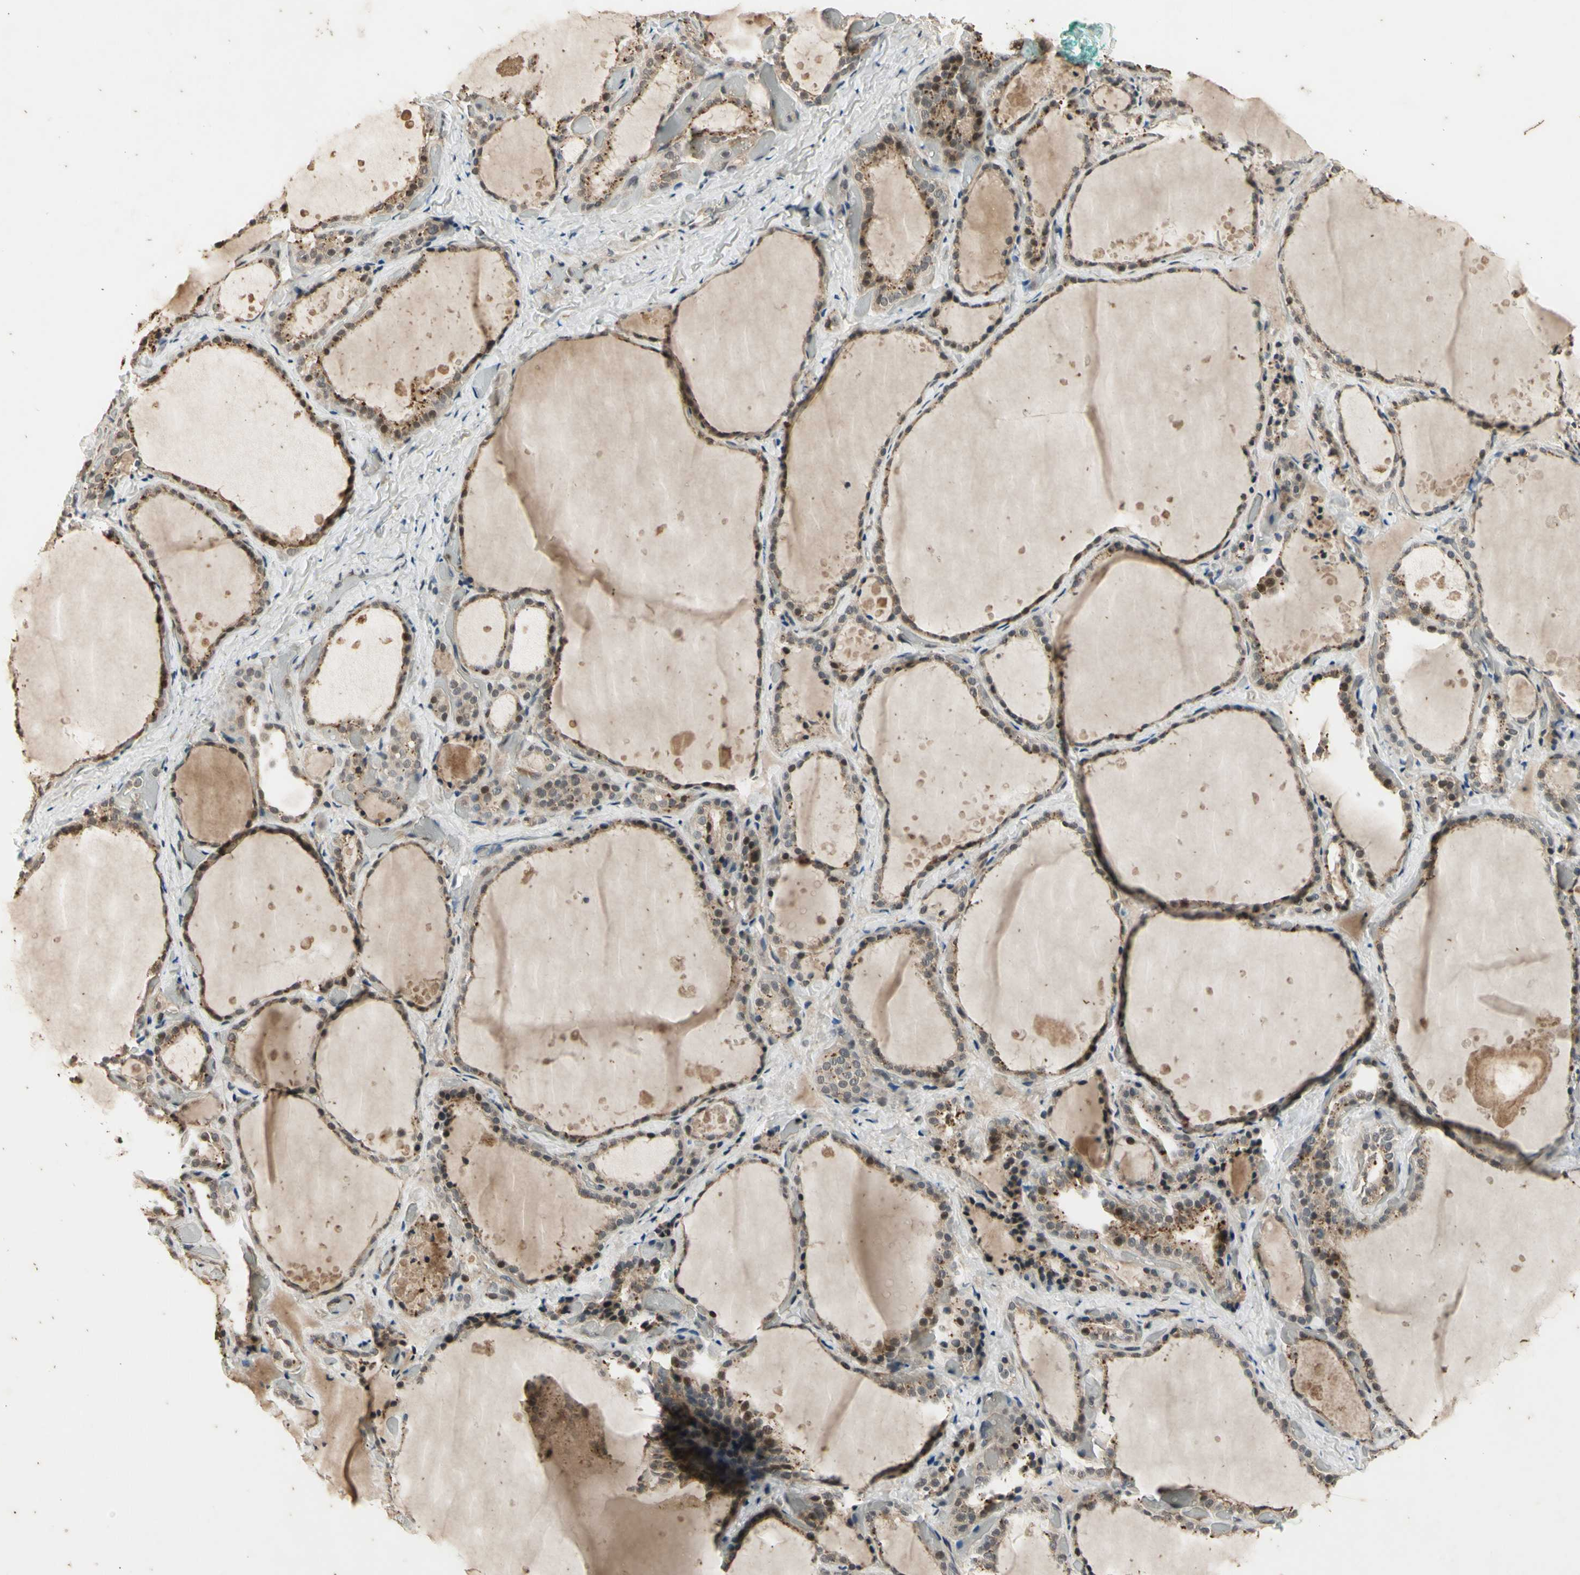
{"staining": {"intensity": "weak", "quantity": ">75%", "location": "cytoplasmic/membranous"}, "tissue": "thyroid gland", "cell_type": "Glandular cells", "image_type": "normal", "snomed": [{"axis": "morphology", "description": "Normal tissue, NOS"}, {"axis": "topography", "description": "Thyroid gland"}], "caption": "This image exhibits IHC staining of unremarkable human thyroid gland, with low weak cytoplasmic/membranous expression in about >75% of glandular cells.", "gene": "EFNB2", "patient": {"sex": "female", "age": 44}}